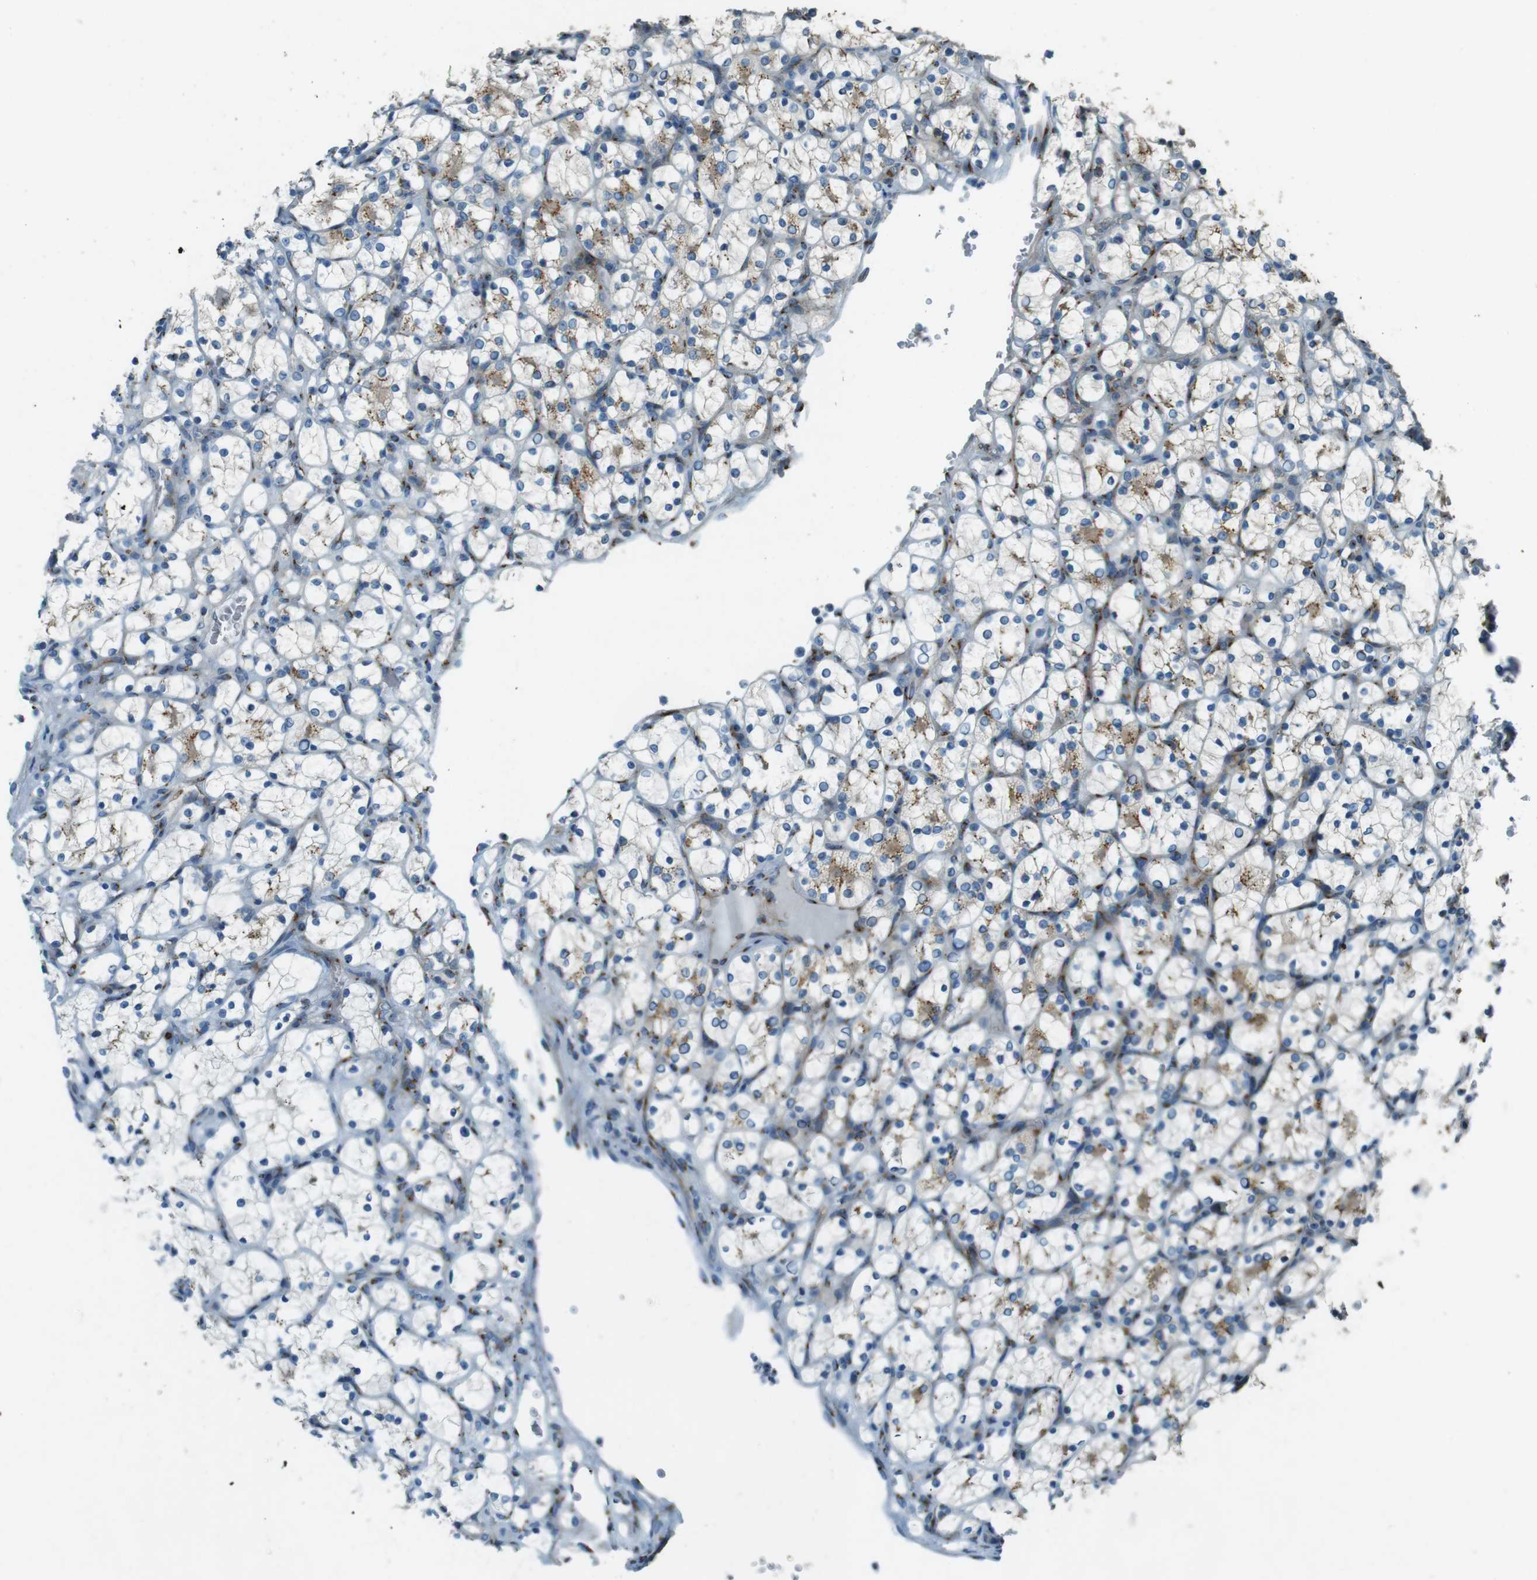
{"staining": {"intensity": "weak", "quantity": "25%-75%", "location": "cytoplasmic/membranous"}, "tissue": "renal cancer", "cell_type": "Tumor cells", "image_type": "cancer", "snomed": [{"axis": "morphology", "description": "Adenocarcinoma, NOS"}, {"axis": "topography", "description": "Kidney"}], "caption": "IHC of human renal cancer exhibits low levels of weak cytoplasmic/membranous positivity in about 25%-75% of tumor cells.", "gene": "TMEM115", "patient": {"sex": "female", "age": 69}}